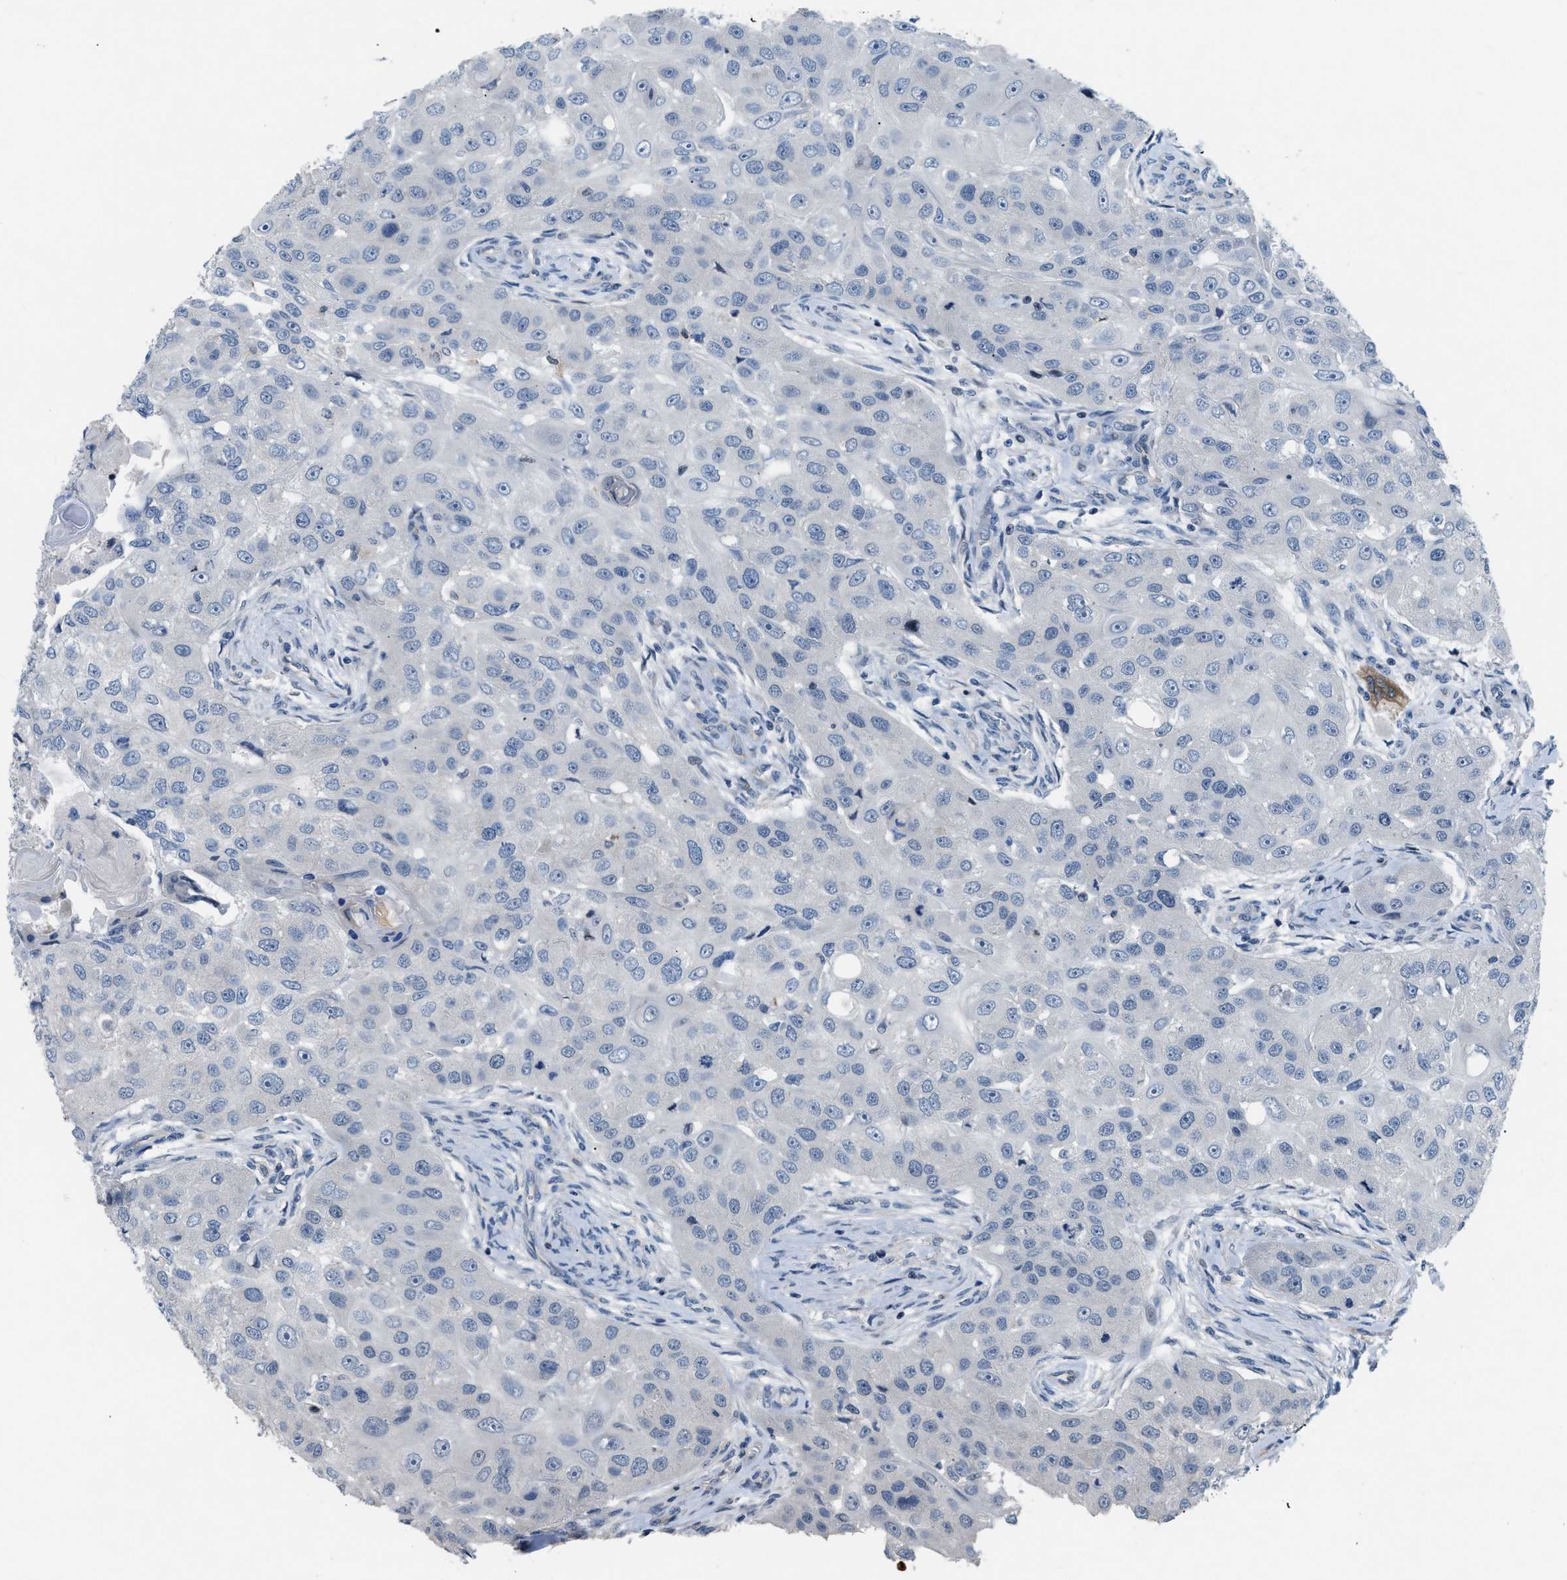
{"staining": {"intensity": "negative", "quantity": "none", "location": "none"}, "tissue": "head and neck cancer", "cell_type": "Tumor cells", "image_type": "cancer", "snomed": [{"axis": "morphology", "description": "Normal tissue, NOS"}, {"axis": "morphology", "description": "Squamous cell carcinoma, NOS"}, {"axis": "topography", "description": "Skeletal muscle"}, {"axis": "topography", "description": "Head-Neck"}], "caption": "This is an immunohistochemistry (IHC) image of human head and neck cancer (squamous cell carcinoma). There is no positivity in tumor cells.", "gene": "FDCSP", "patient": {"sex": "male", "age": 51}}